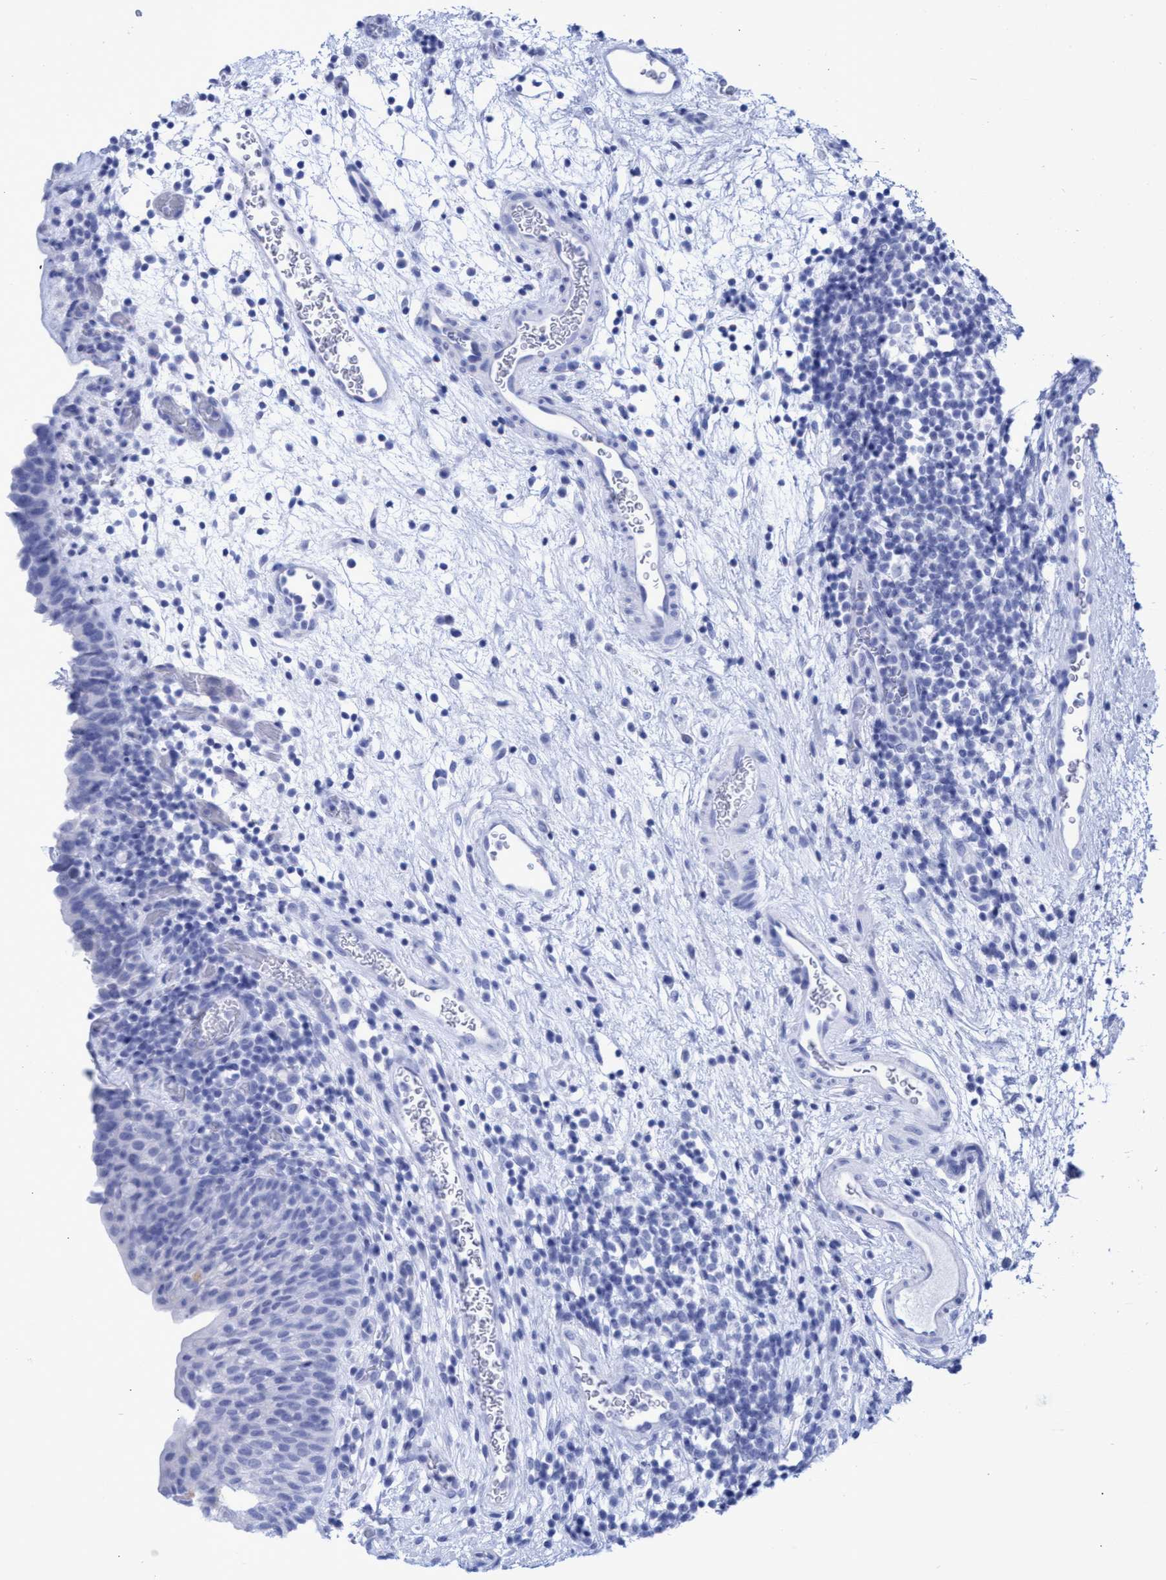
{"staining": {"intensity": "negative", "quantity": "none", "location": "none"}, "tissue": "urinary bladder", "cell_type": "Urothelial cells", "image_type": "normal", "snomed": [{"axis": "morphology", "description": "Normal tissue, NOS"}, {"axis": "topography", "description": "Urinary bladder"}], "caption": "DAB immunohistochemical staining of normal urinary bladder shows no significant staining in urothelial cells. (DAB (3,3'-diaminobenzidine) immunohistochemistry with hematoxylin counter stain).", "gene": "INSL6", "patient": {"sex": "male", "age": 37}}